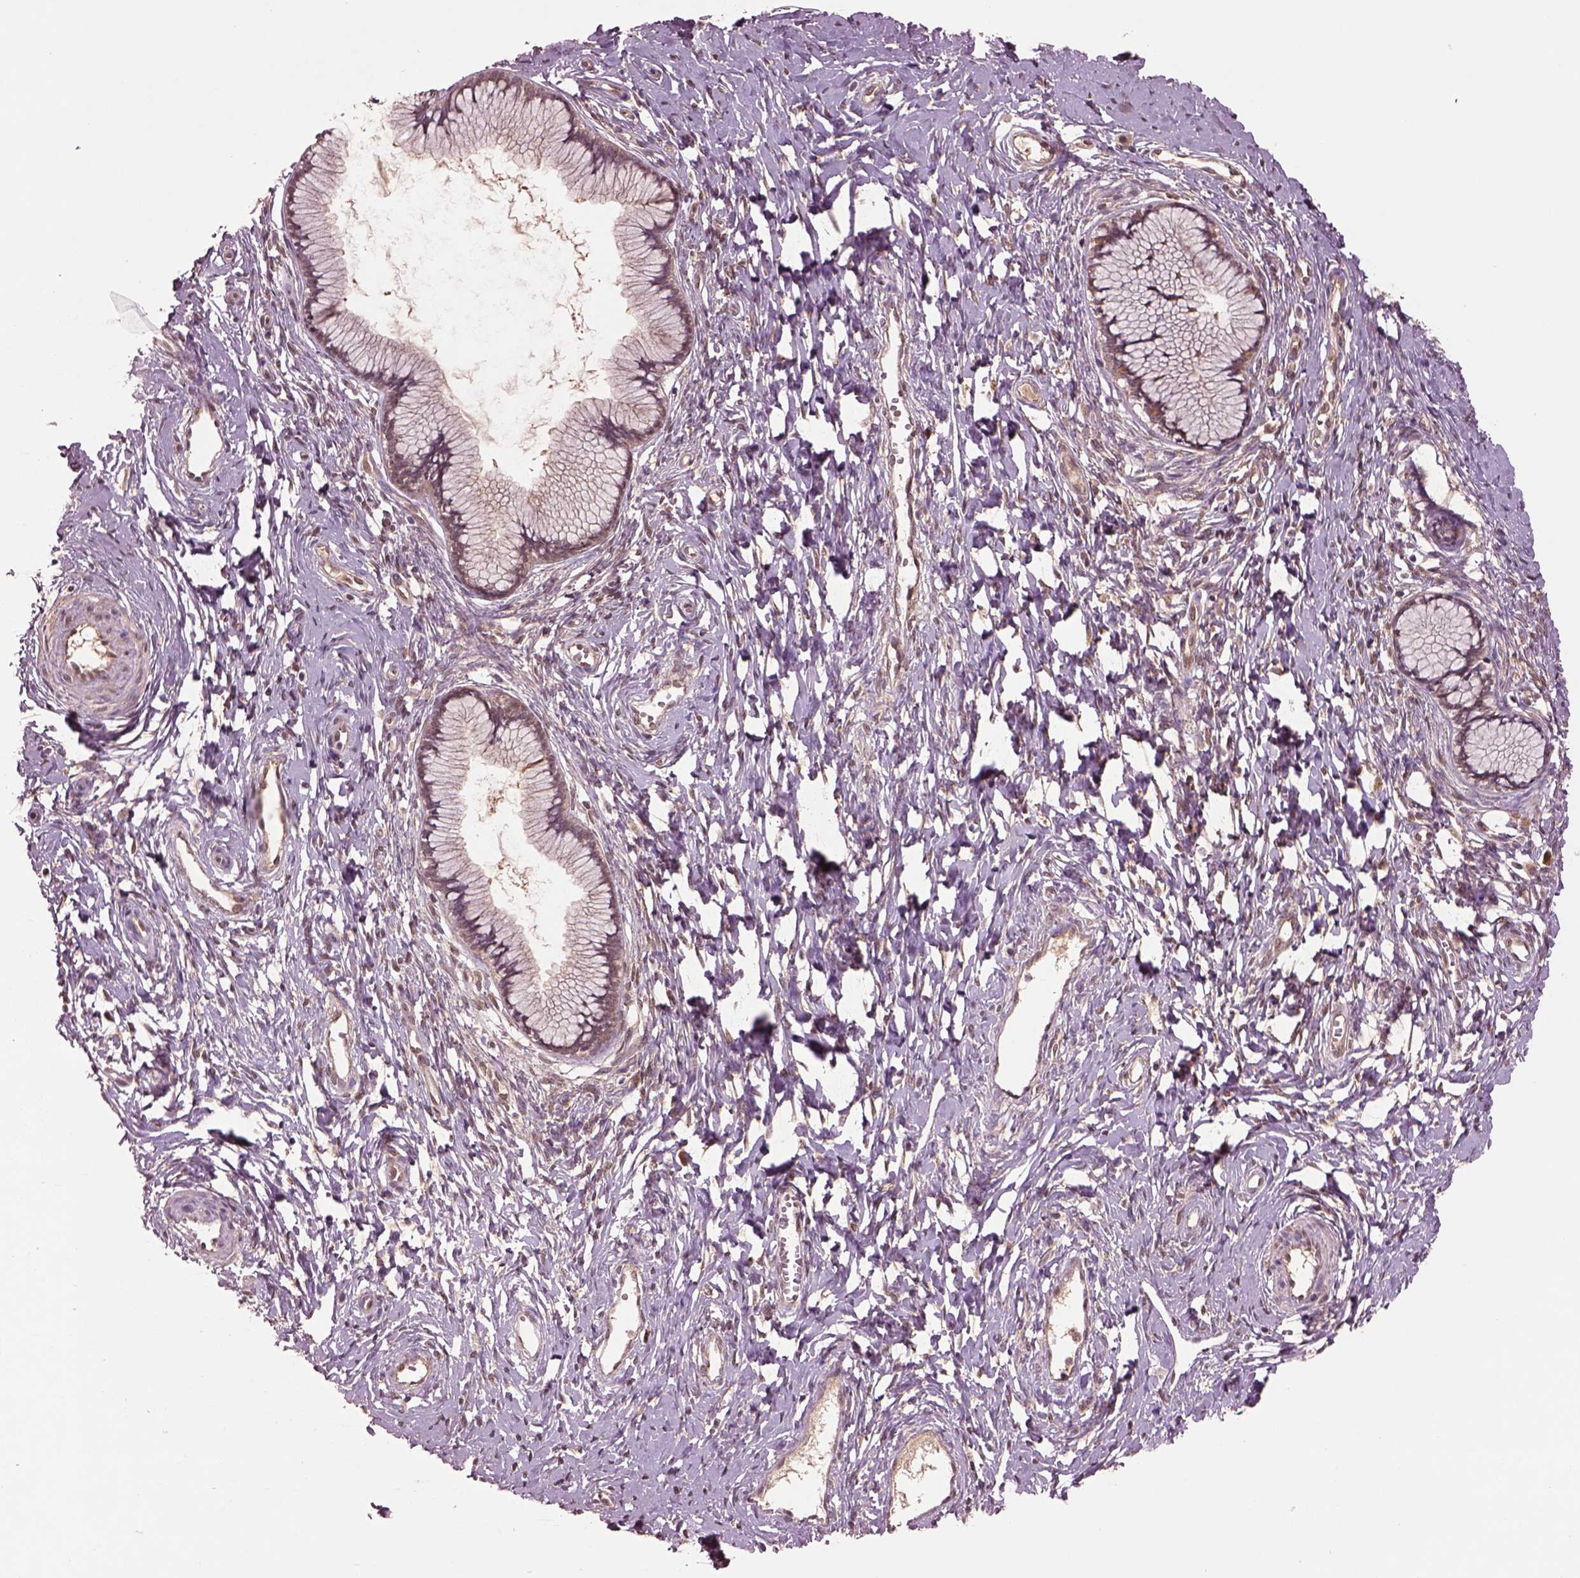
{"staining": {"intensity": "moderate", "quantity": ">75%", "location": "cytoplasmic/membranous"}, "tissue": "cervix", "cell_type": "Glandular cells", "image_type": "normal", "snomed": [{"axis": "morphology", "description": "Normal tissue, NOS"}, {"axis": "topography", "description": "Cervix"}], "caption": "An immunohistochemistry histopathology image of unremarkable tissue is shown. Protein staining in brown highlights moderate cytoplasmic/membranous positivity in cervix within glandular cells.", "gene": "MDP1", "patient": {"sex": "female", "age": 40}}